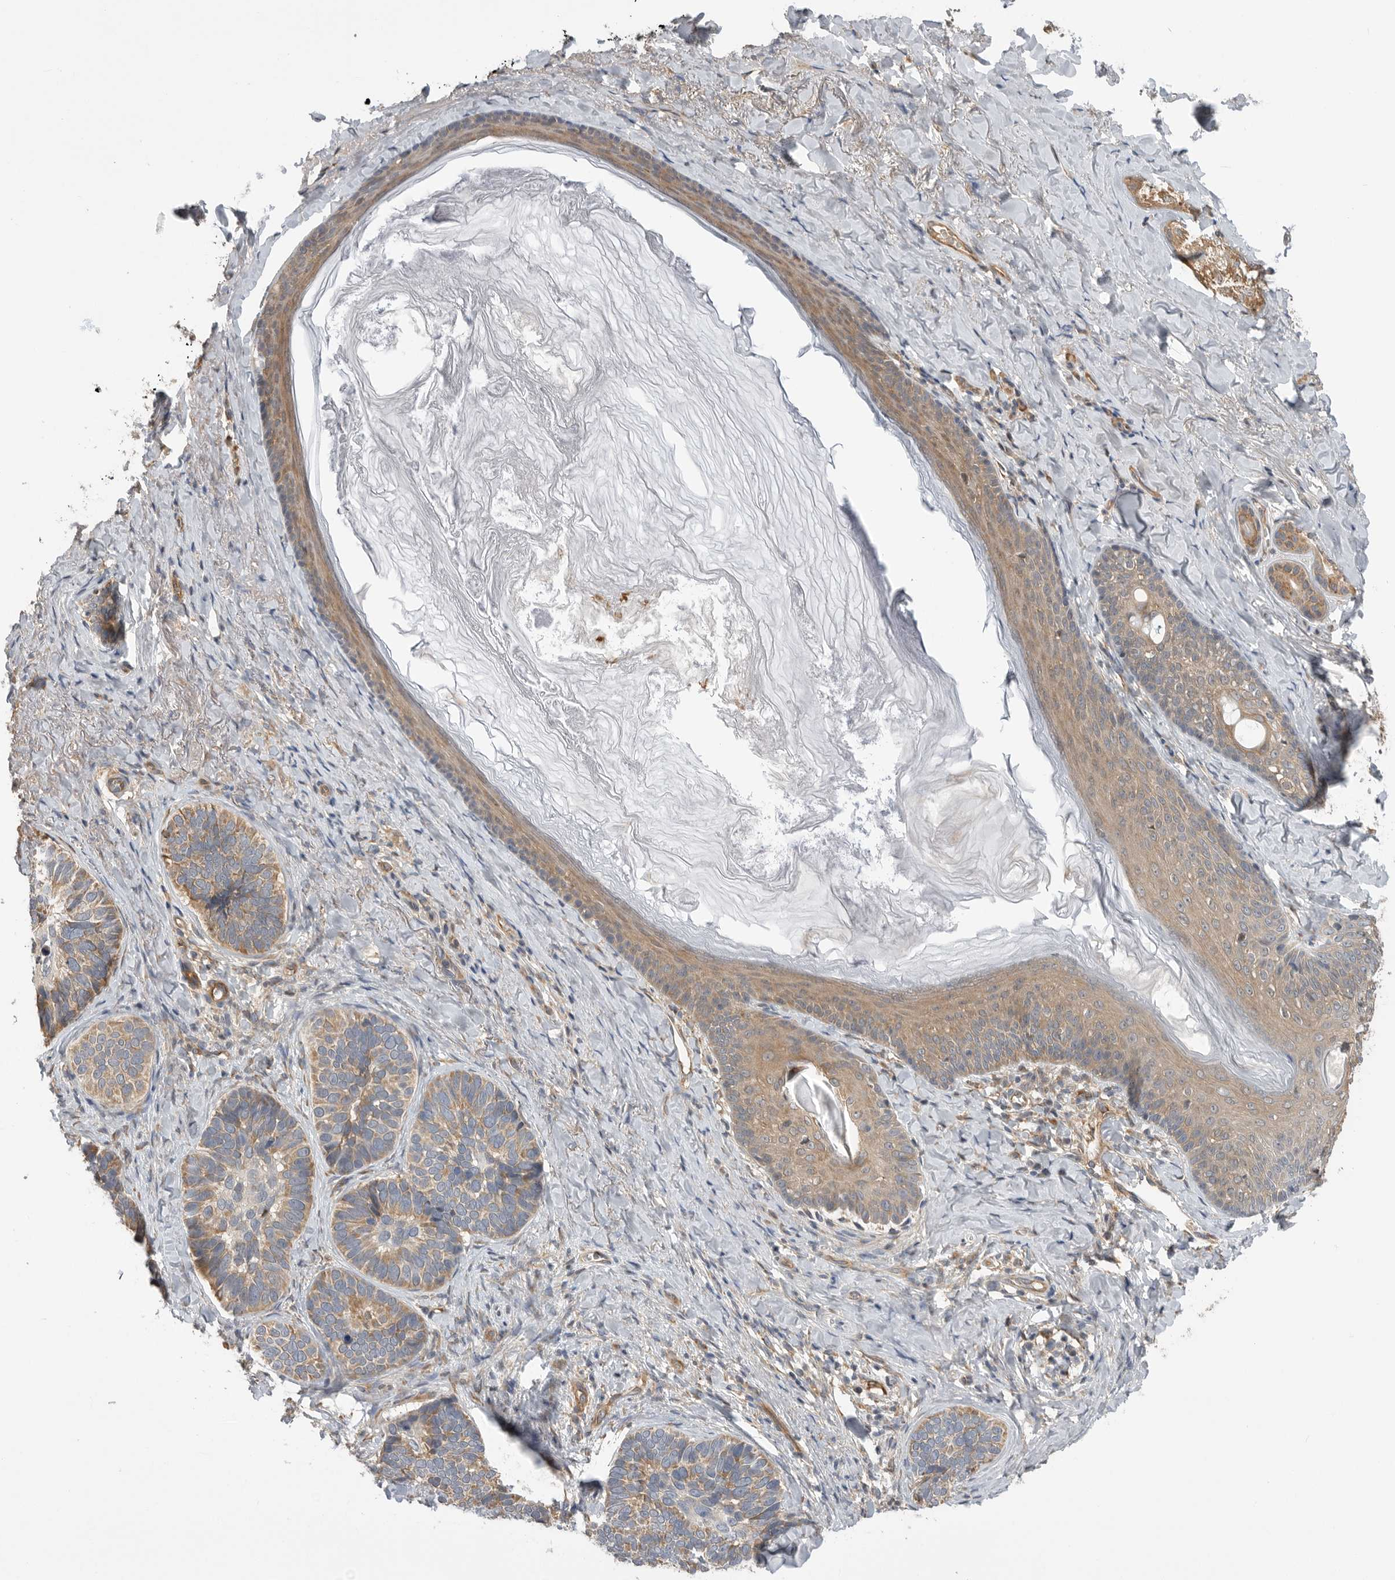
{"staining": {"intensity": "moderate", "quantity": ">75%", "location": "cytoplasmic/membranous"}, "tissue": "skin cancer", "cell_type": "Tumor cells", "image_type": "cancer", "snomed": [{"axis": "morphology", "description": "Basal cell carcinoma"}, {"axis": "topography", "description": "Skin"}], "caption": "Protein expression analysis of skin cancer reveals moderate cytoplasmic/membranous staining in about >75% of tumor cells.", "gene": "CDC42BPB", "patient": {"sex": "male", "age": 62}}